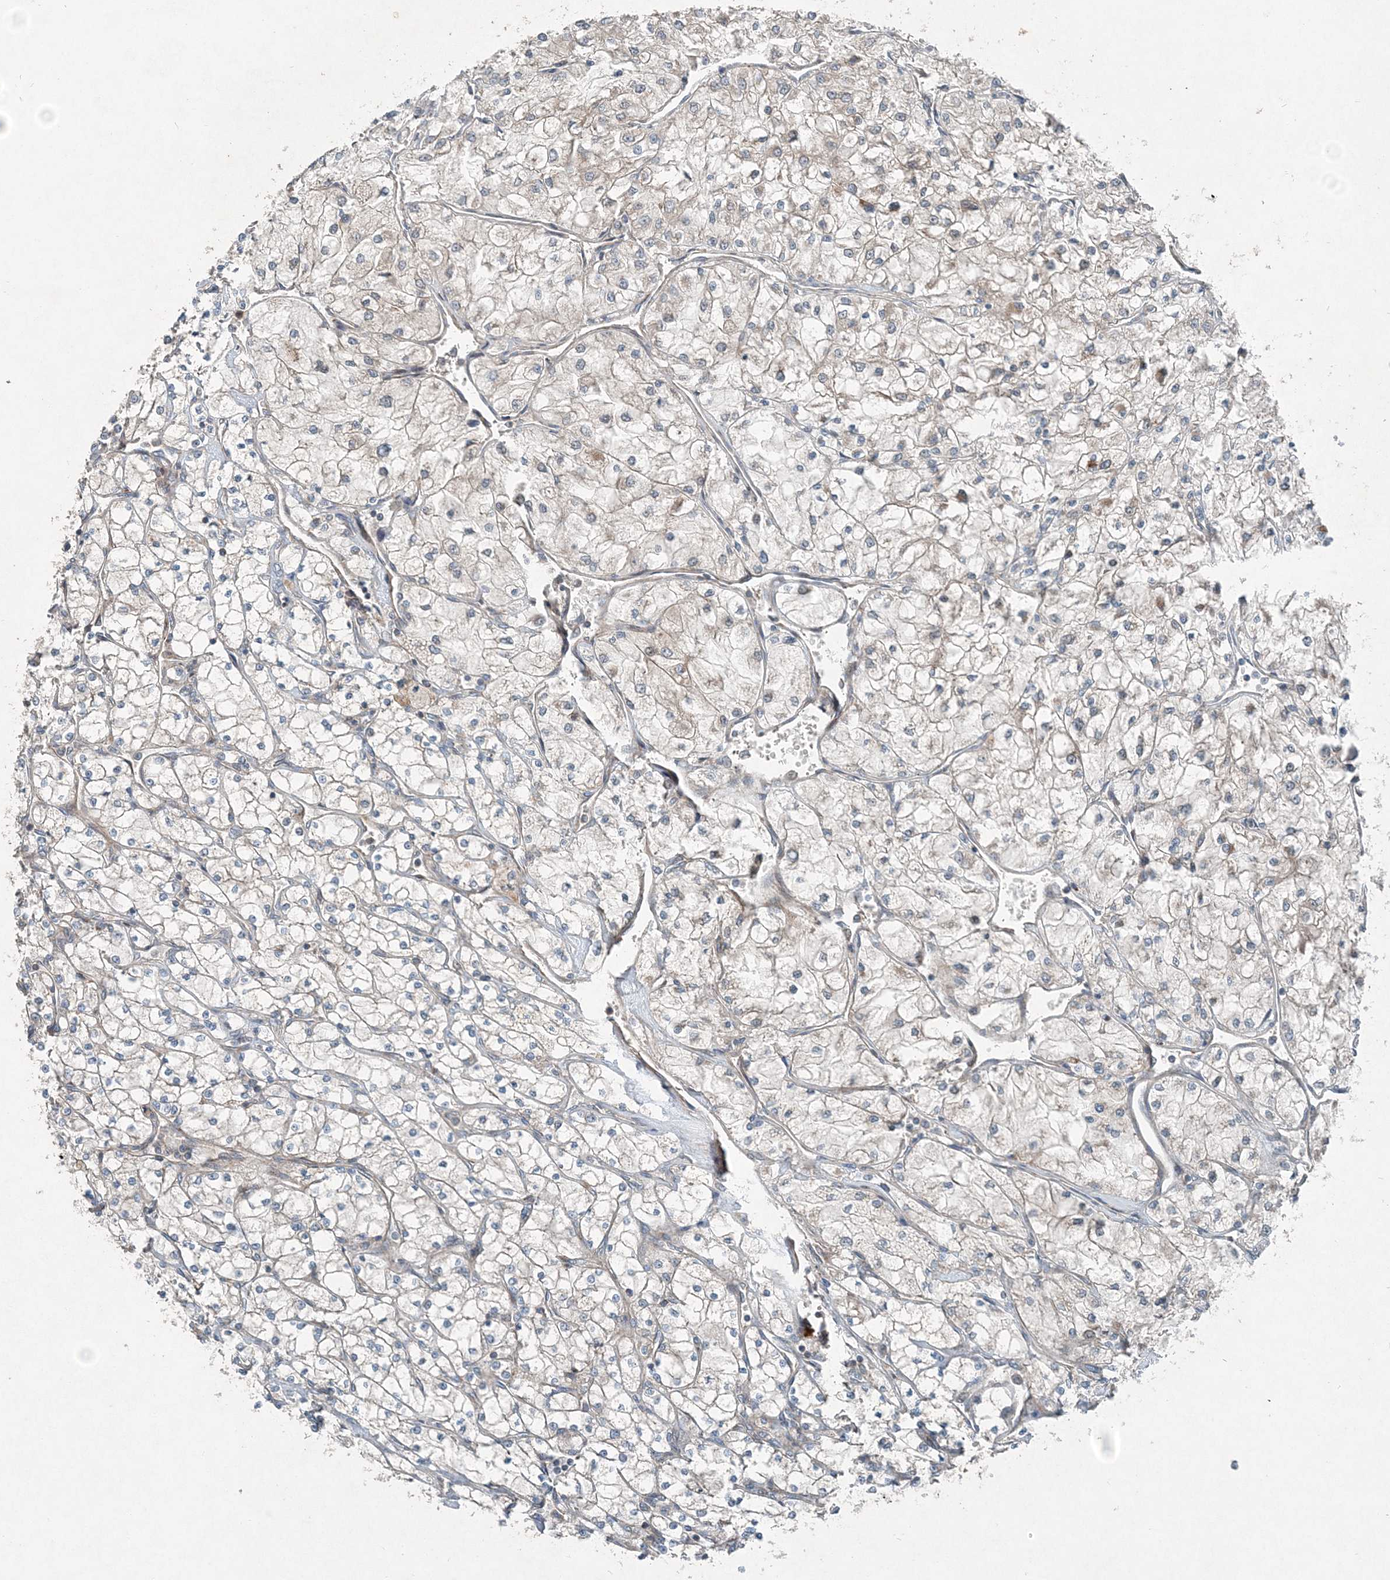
{"staining": {"intensity": "negative", "quantity": "none", "location": "none"}, "tissue": "renal cancer", "cell_type": "Tumor cells", "image_type": "cancer", "snomed": [{"axis": "morphology", "description": "Adenocarcinoma, NOS"}, {"axis": "topography", "description": "Kidney"}], "caption": "Renal cancer stained for a protein using immunohistochemistry (IHC) reveals no staining tumor cells.", "gene": "INTU", "patient": {"sex": "male", "age": 80}}